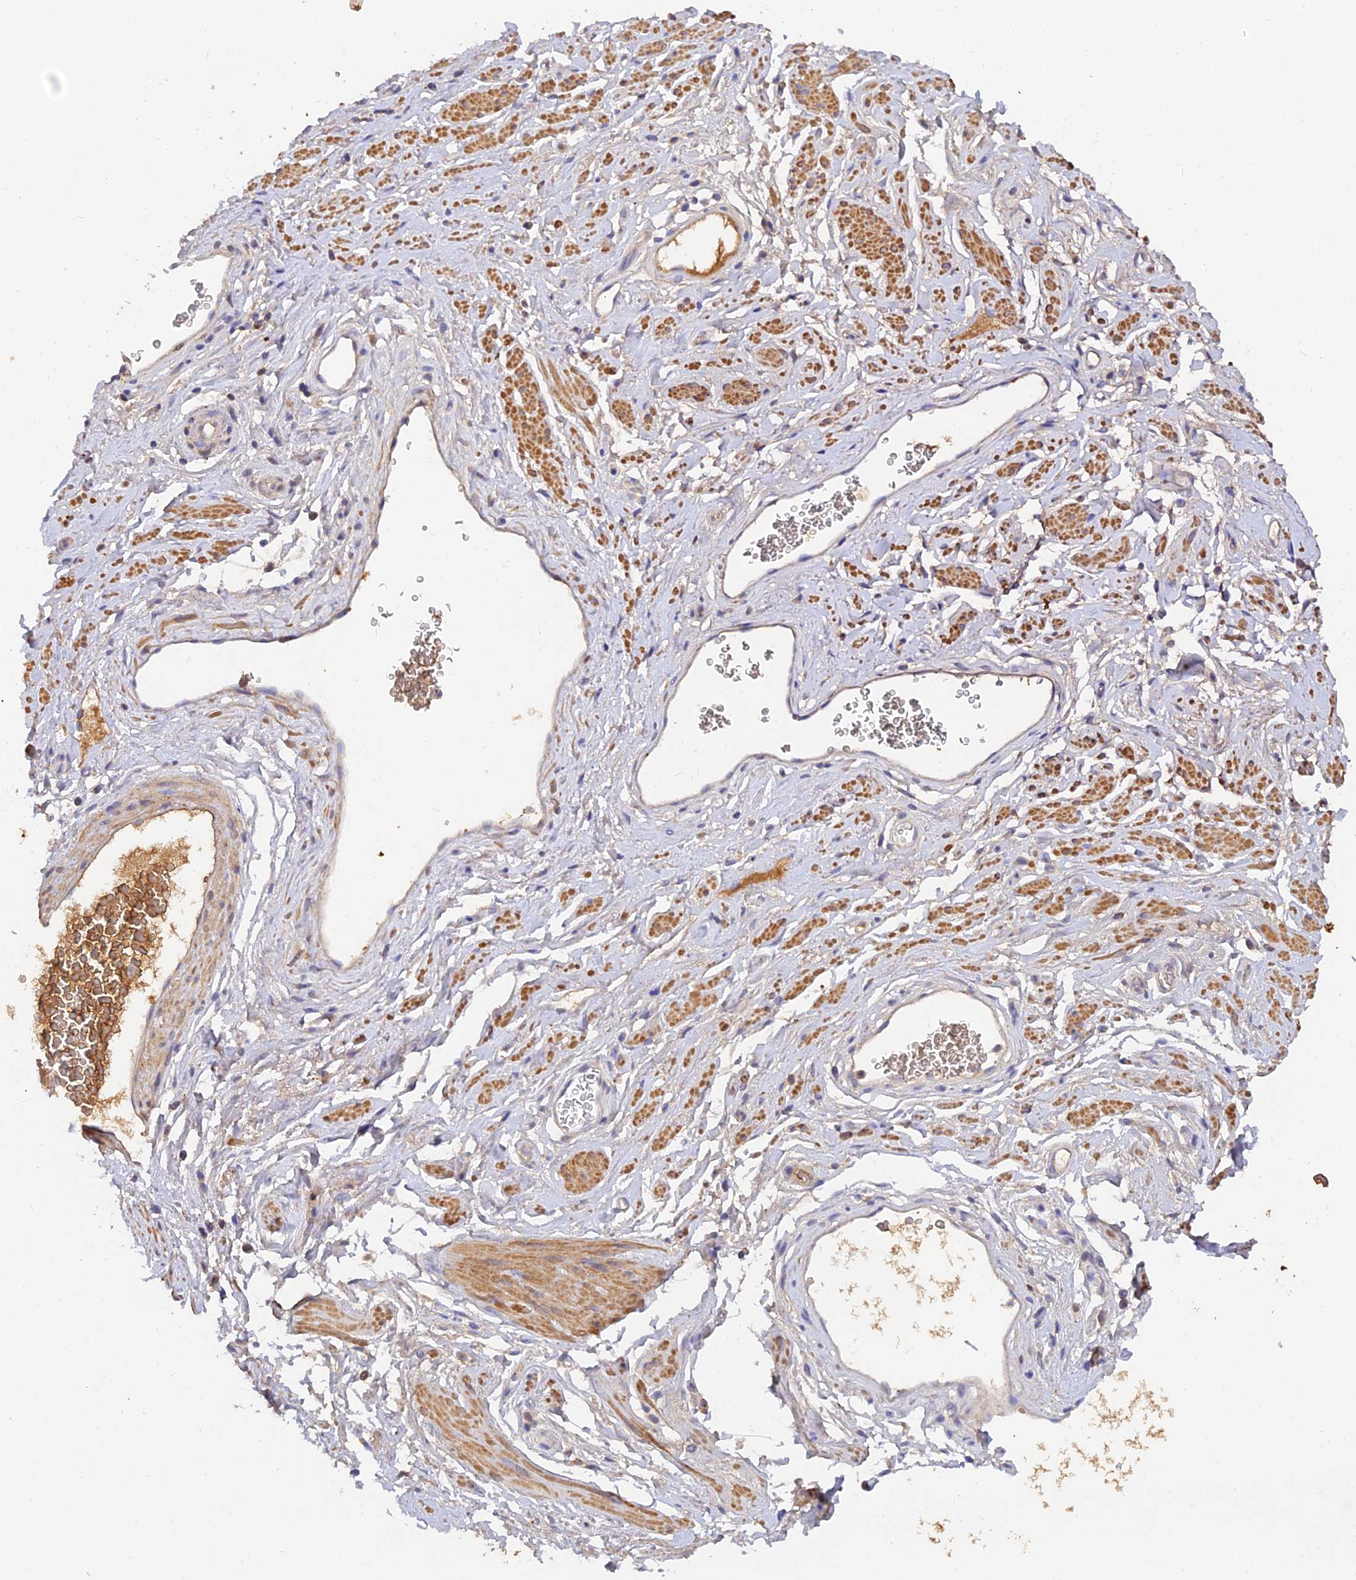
{"staining": {"intensity": "weak", "quantity": ">75%", "location": "cytoplasmic/membranous"}, "tissue": "adipose tissue", "cell_type": "Adipocytes", "image_type": "normal", "snomed": [{"axis": "morphology", "description": "Normal tissue, NOS"}, {"axis": "morphology", "description": "Adenocarcinoma, NOS"}, {"axis": "topography", "description": "Rectum"}, {"axis": "topography", "description": "Vagina"}, {"axis": "topography", "description": "Peripheral nerve tissue"}], "caption": "Immunohistochemical staining of unremarkable adipose tissue shows low levels of weak cytoplasmic/membranous staining in about >75% of adipocytes. (DAB (3,3'-diaminobenzidine) = brown stain, brightfield microscopy at high magnification).", "gene": "ACSM5", "patient": {"sex": "female", "age": 71}}